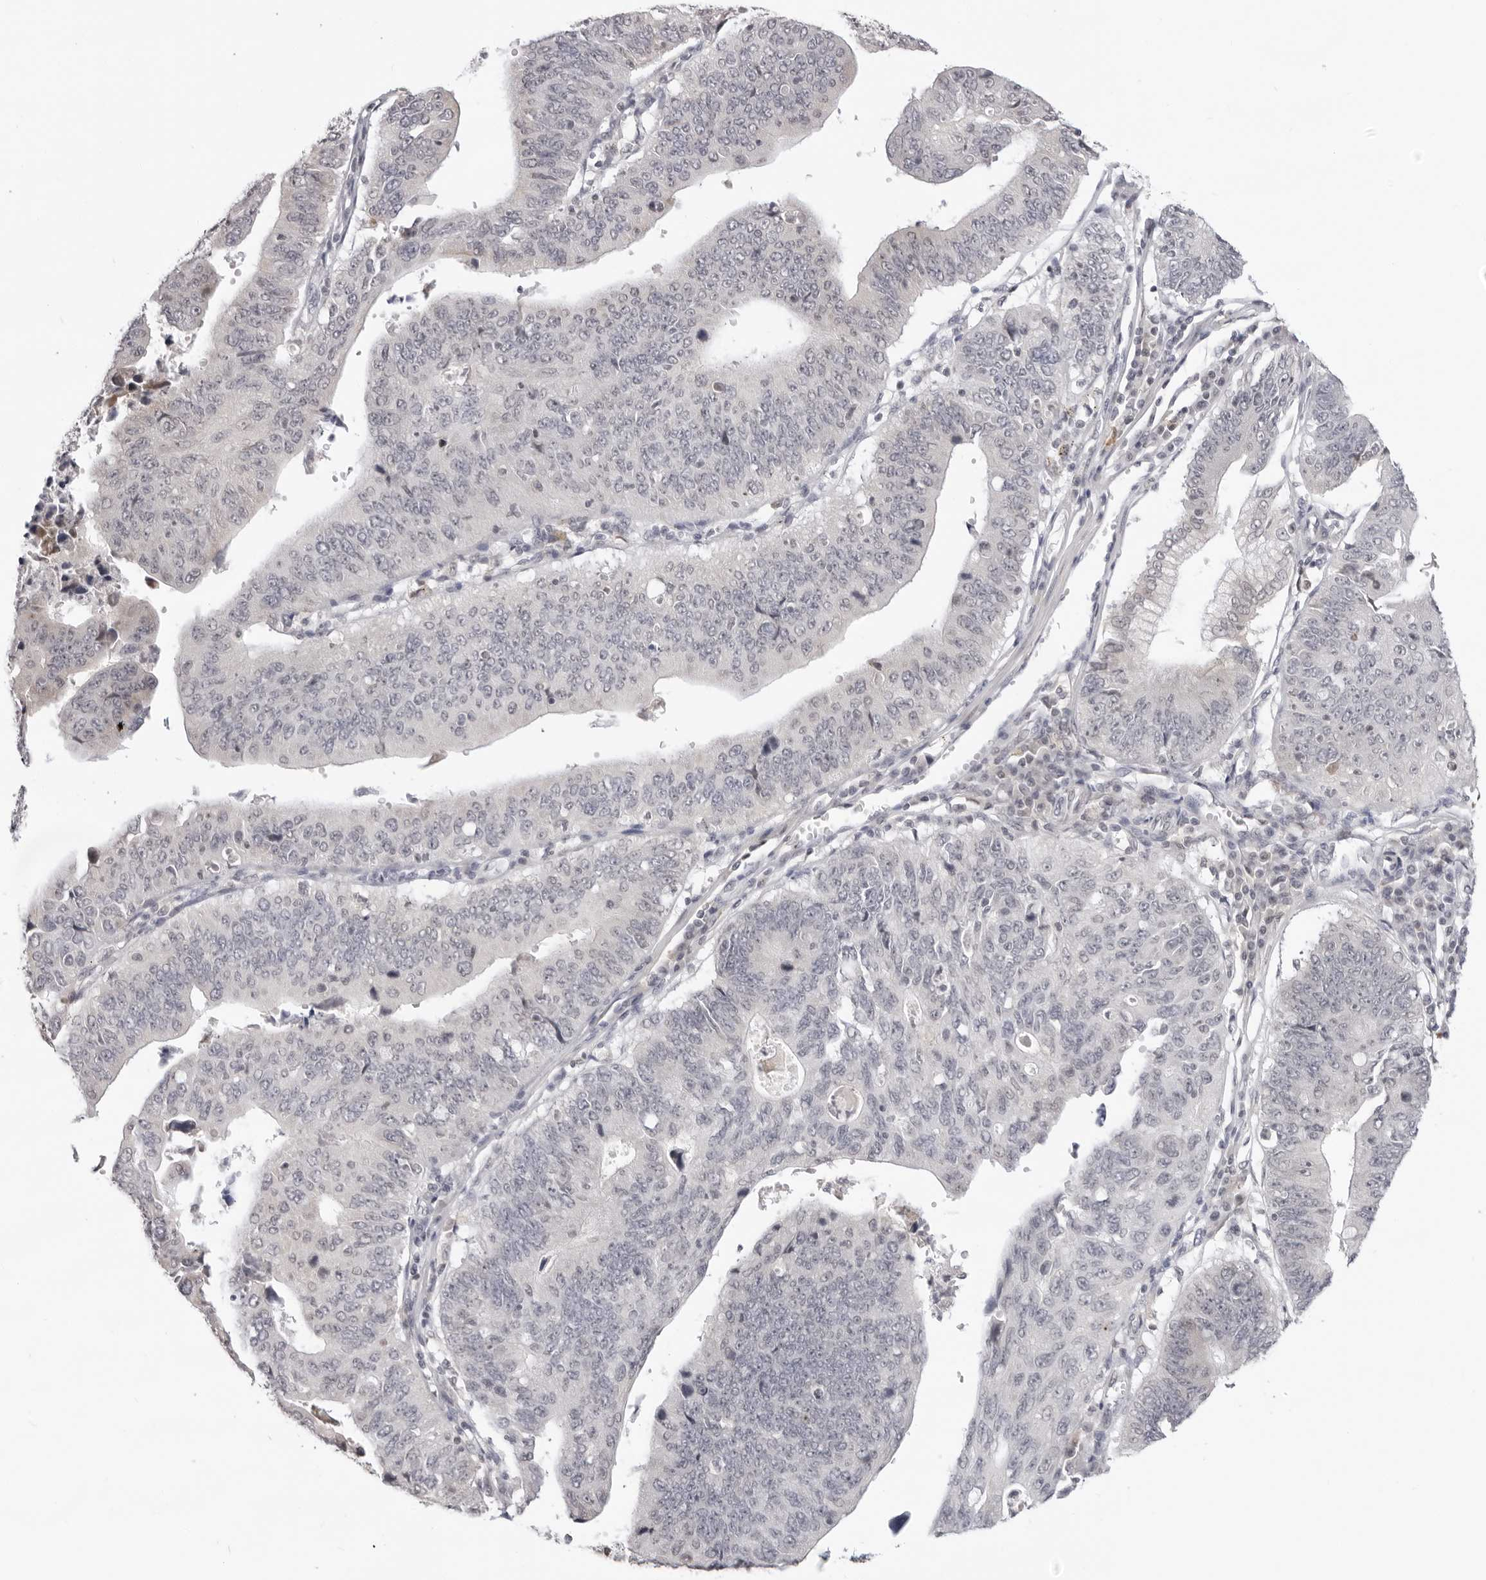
{"staining": {"intensity": "negative", "quantity": "none", "location": "none"}, "tissue": "stomach cancer", "cell_type": "Tumor cells", "image_type": "cancer", "snomed": [{"axis": "morphology", "description": "Adenocarcinoma, NOS"}, {"axis": "topography", "description": "Stomach"}], "caption": "Stomach cancer stained for a protein using IHC demonstrates no positivity tumor cells.", "gene": "ACP6", "patient": {"sex": "male", "age": 59}}